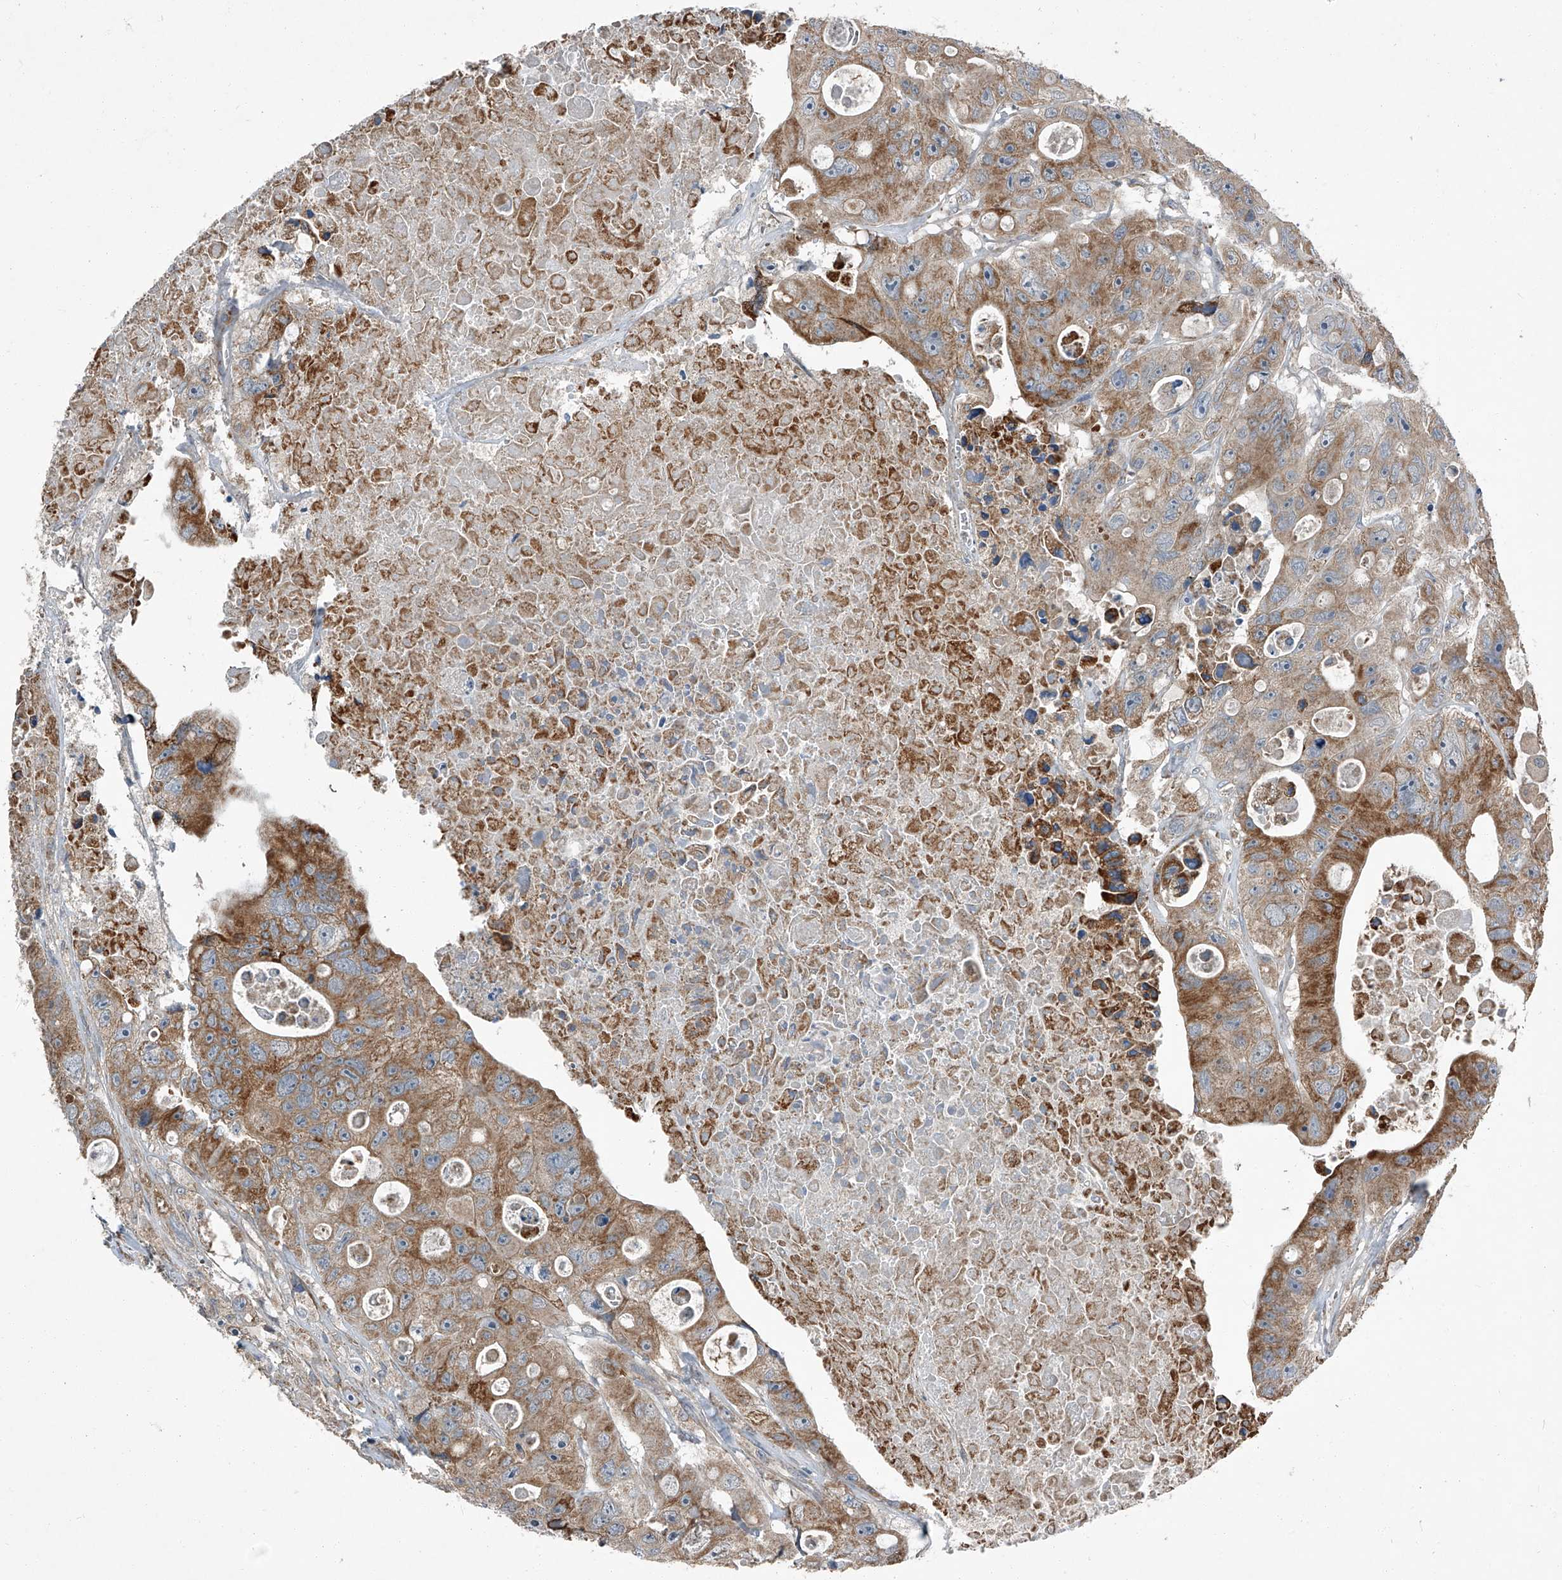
{"staining": {"intensity": "moderate", "quantity": ">75%", "location": "cytoplasmic/membranous"}, "tissue": "colorectal cancer", "cell_type": "Tumor cells", "image_type": "cancer", "snomed": [{"axis": "morphology", "description": "Adenocarcinoma, NOS"}, {"axis": "topography", "description": "Colon"}], "caption": "Protein analysis of colorectal cancer tissue exhibits moderate cytoplasmic/membranous expression in about >75% of tumor cells. (DAB (3,3'-diaminobenzidine) IHC, brown staining for protein, blue staining for nuclei).", "gene": "CHRNA7", "patient": {"sex": "female", "age": 46}}